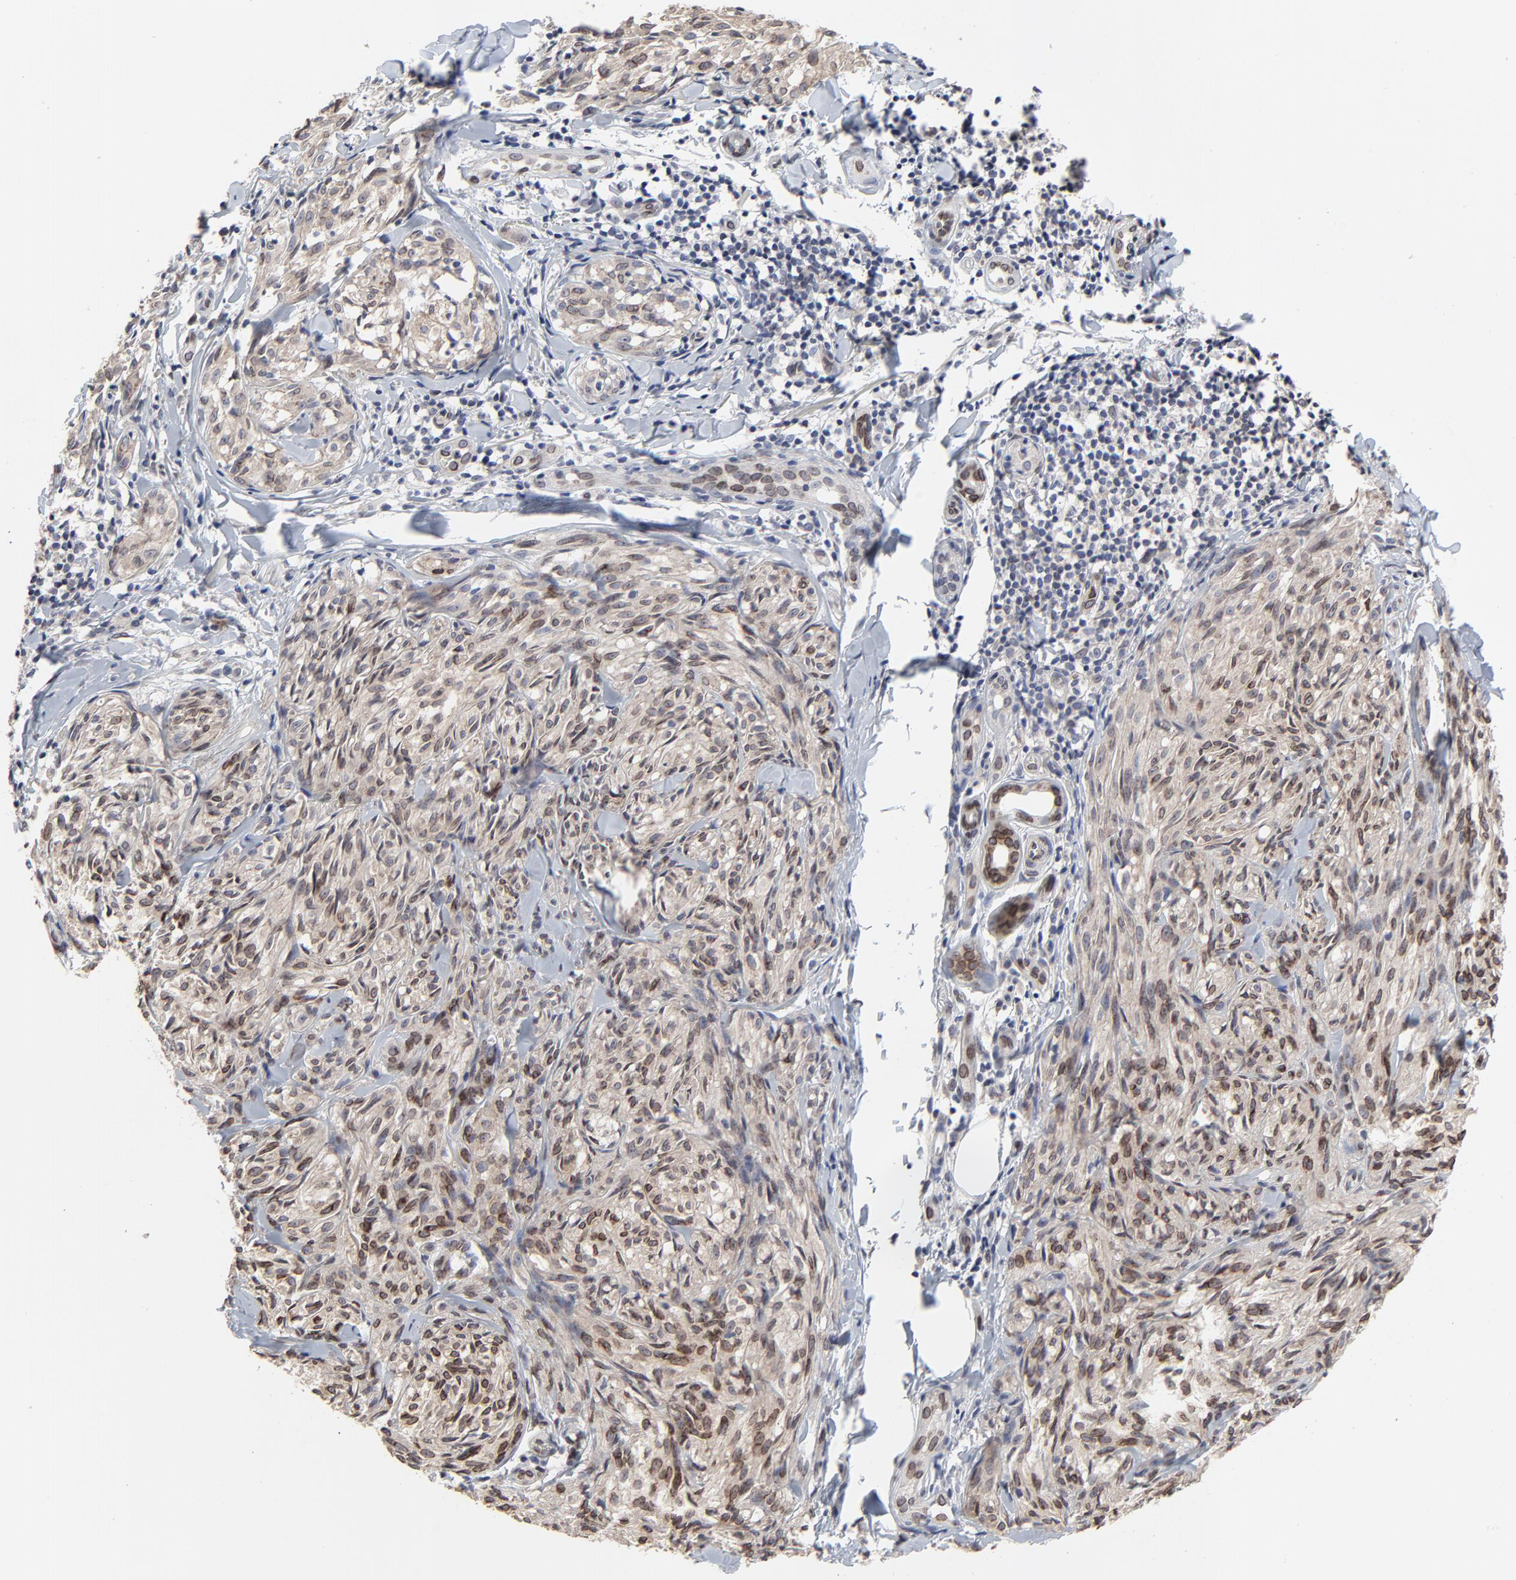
{"staining": {"intensity": "weak", "quantity": "25%-75%", "location": "cytoplasmic/membranous"}, "tissue": "melanoma", "cell_type": "Tumor cells", "image_type": "cancer", "snomed": [{"axis": "morphology", "description": "Malignant melanoma, Metastatic site"}, {"axis": "topography", "description": "Skin"}], "caption": "The photomicrograph shows a brown stain indicating the presence of a protein in the cytoplasmic/membranous of tumor cells in melanoma. The protein is stained brown, and the nuclei are stained in blue (DAB IHC with brightfield microscopy, high magnification).", "gene": "NLGN3", "patient": {"sex": "female", "age": 66}}